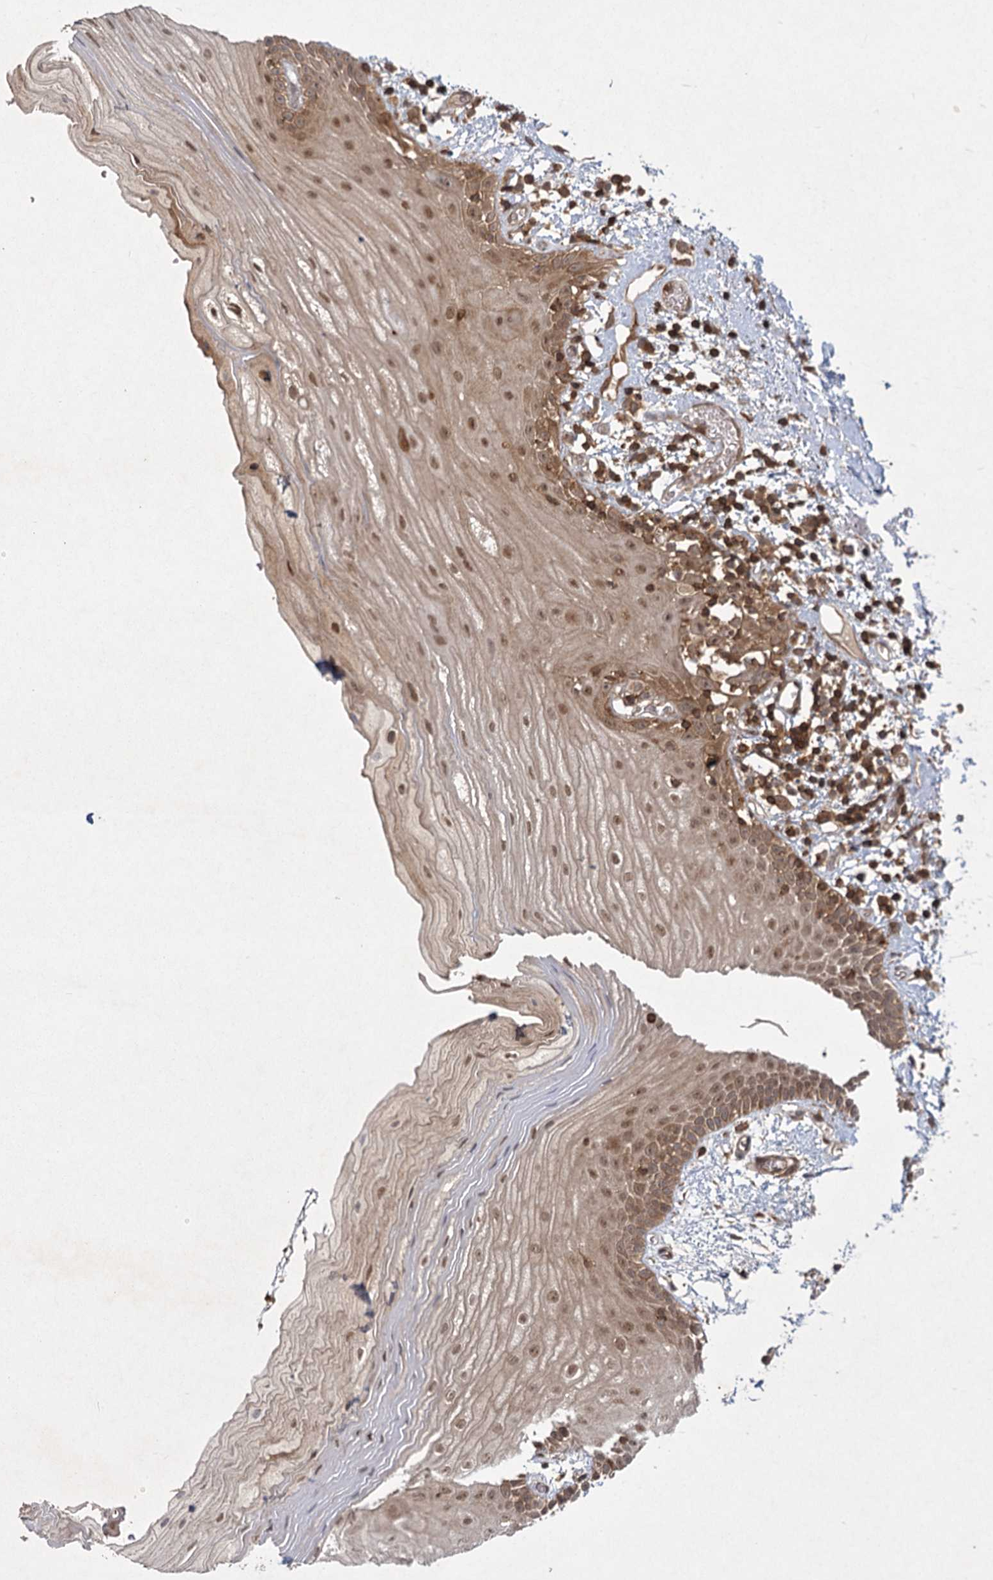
{"staining": {"intensity": "moderate", "quantity": ">75%", "location": "cytoplasmic/membranous,nuclear"}, "tissue": "oral mucosa", "cell_type": "Squamous epithelial cells", "image_type": "normal", "snomed": [{"axis": "morphology", "description": "Normal tissue, NOS"}, {"axis": "topography", "description": "Oral tissue"}], "caption": "Protein staining of unremarkable oral mucosa demonstrates moderate cytoplasmic/membranous,nuclear expression in approximately >75% of squamous epithelial cells.", "gene": "MDFIC", "patient": {"sex": "male", "age": 52}}